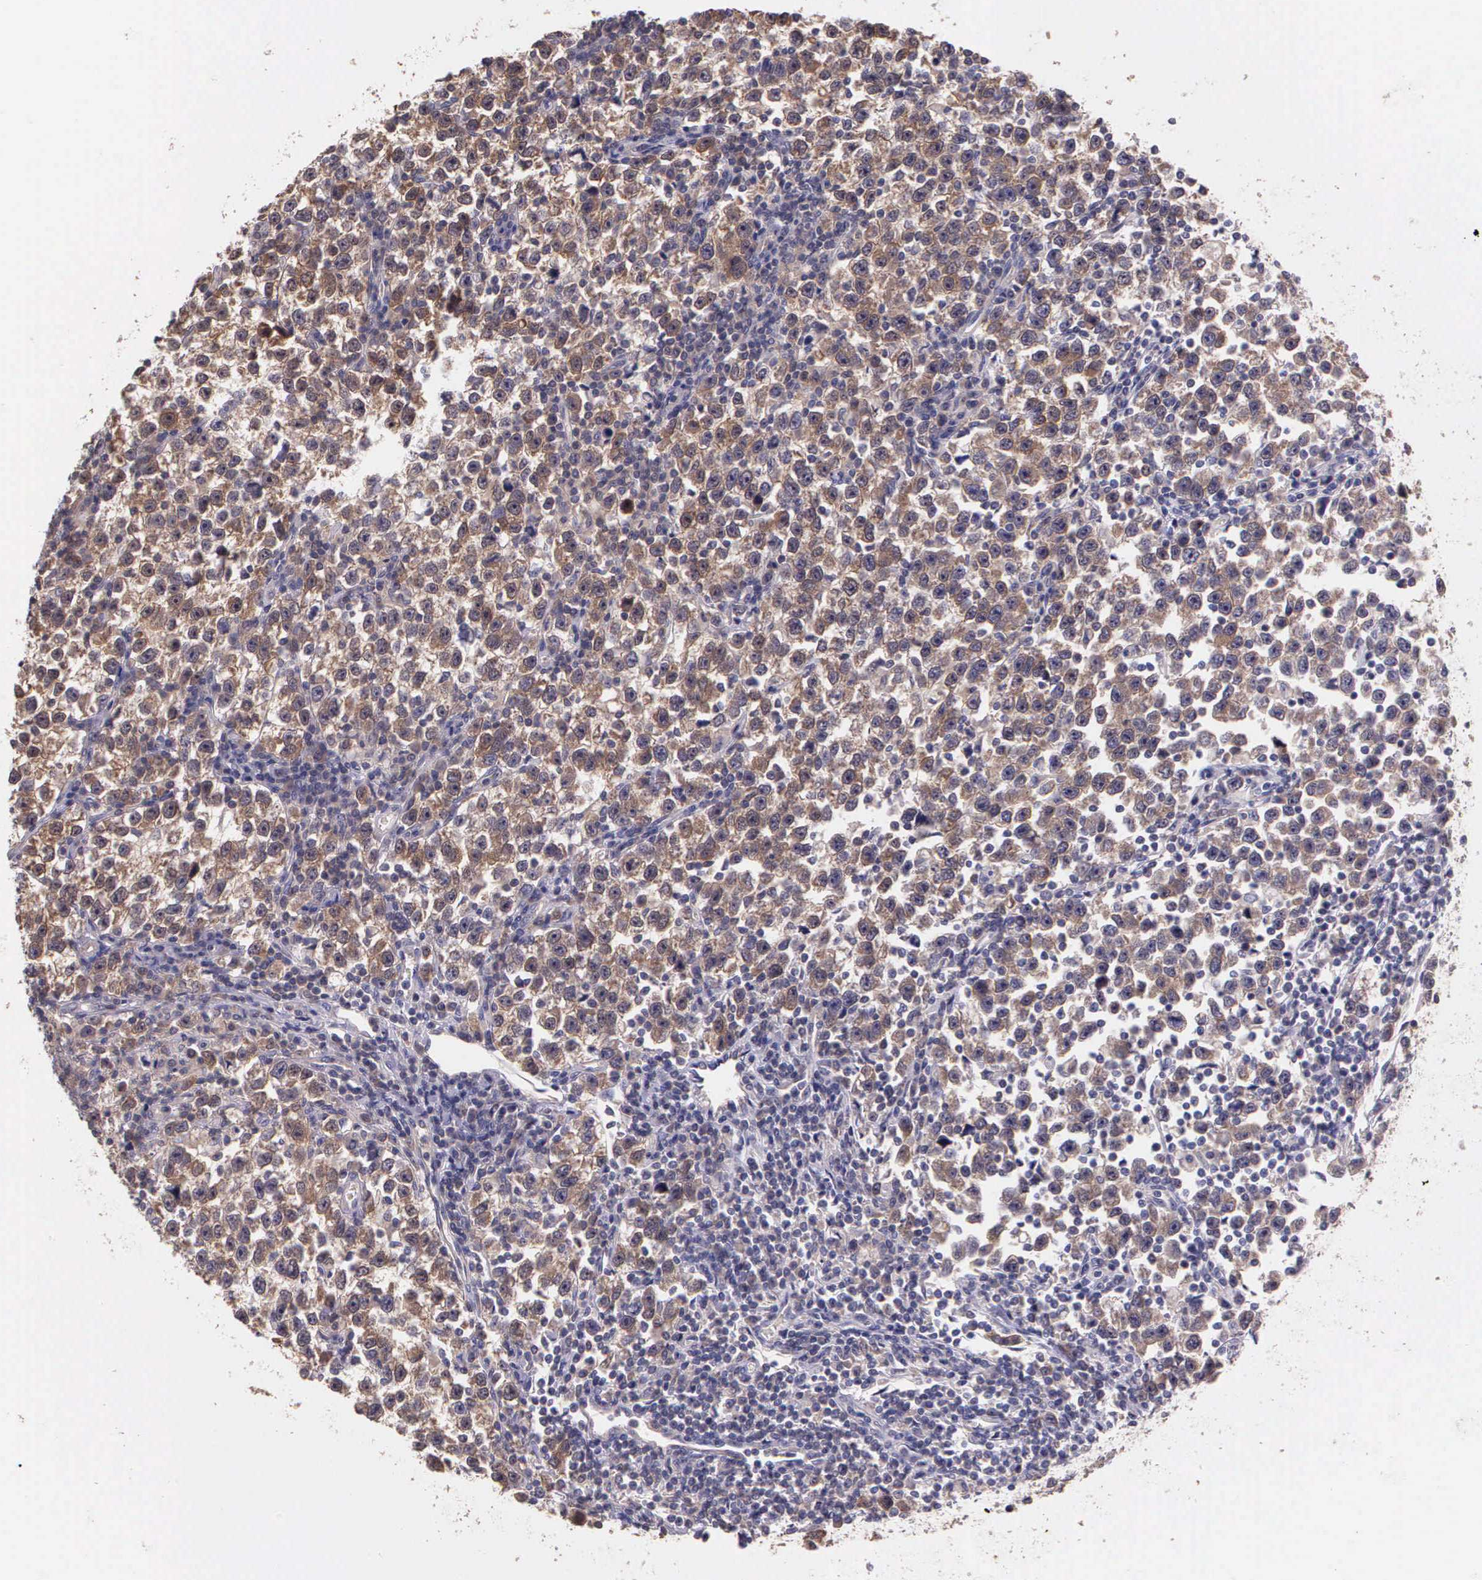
{"staining": {"intensity": "weak", "quantity": ">75%", "location": "cytoplasmic/membranous"}, "tissue": "testis cancer", "cell_type": "Tumor cells", "image_type": "cancer", "snomed": [{"axis": "morphology", "description": "Seminoma, NOS"}, {"axis": "topography", "description": "Testis"}], "caption": "Human testis cancer (seminoma) stained with a protein marker demonstrates weak staining in tumor cells.", "gene": "IGBP1", "patient": {"sex": "male", "age": 43}}